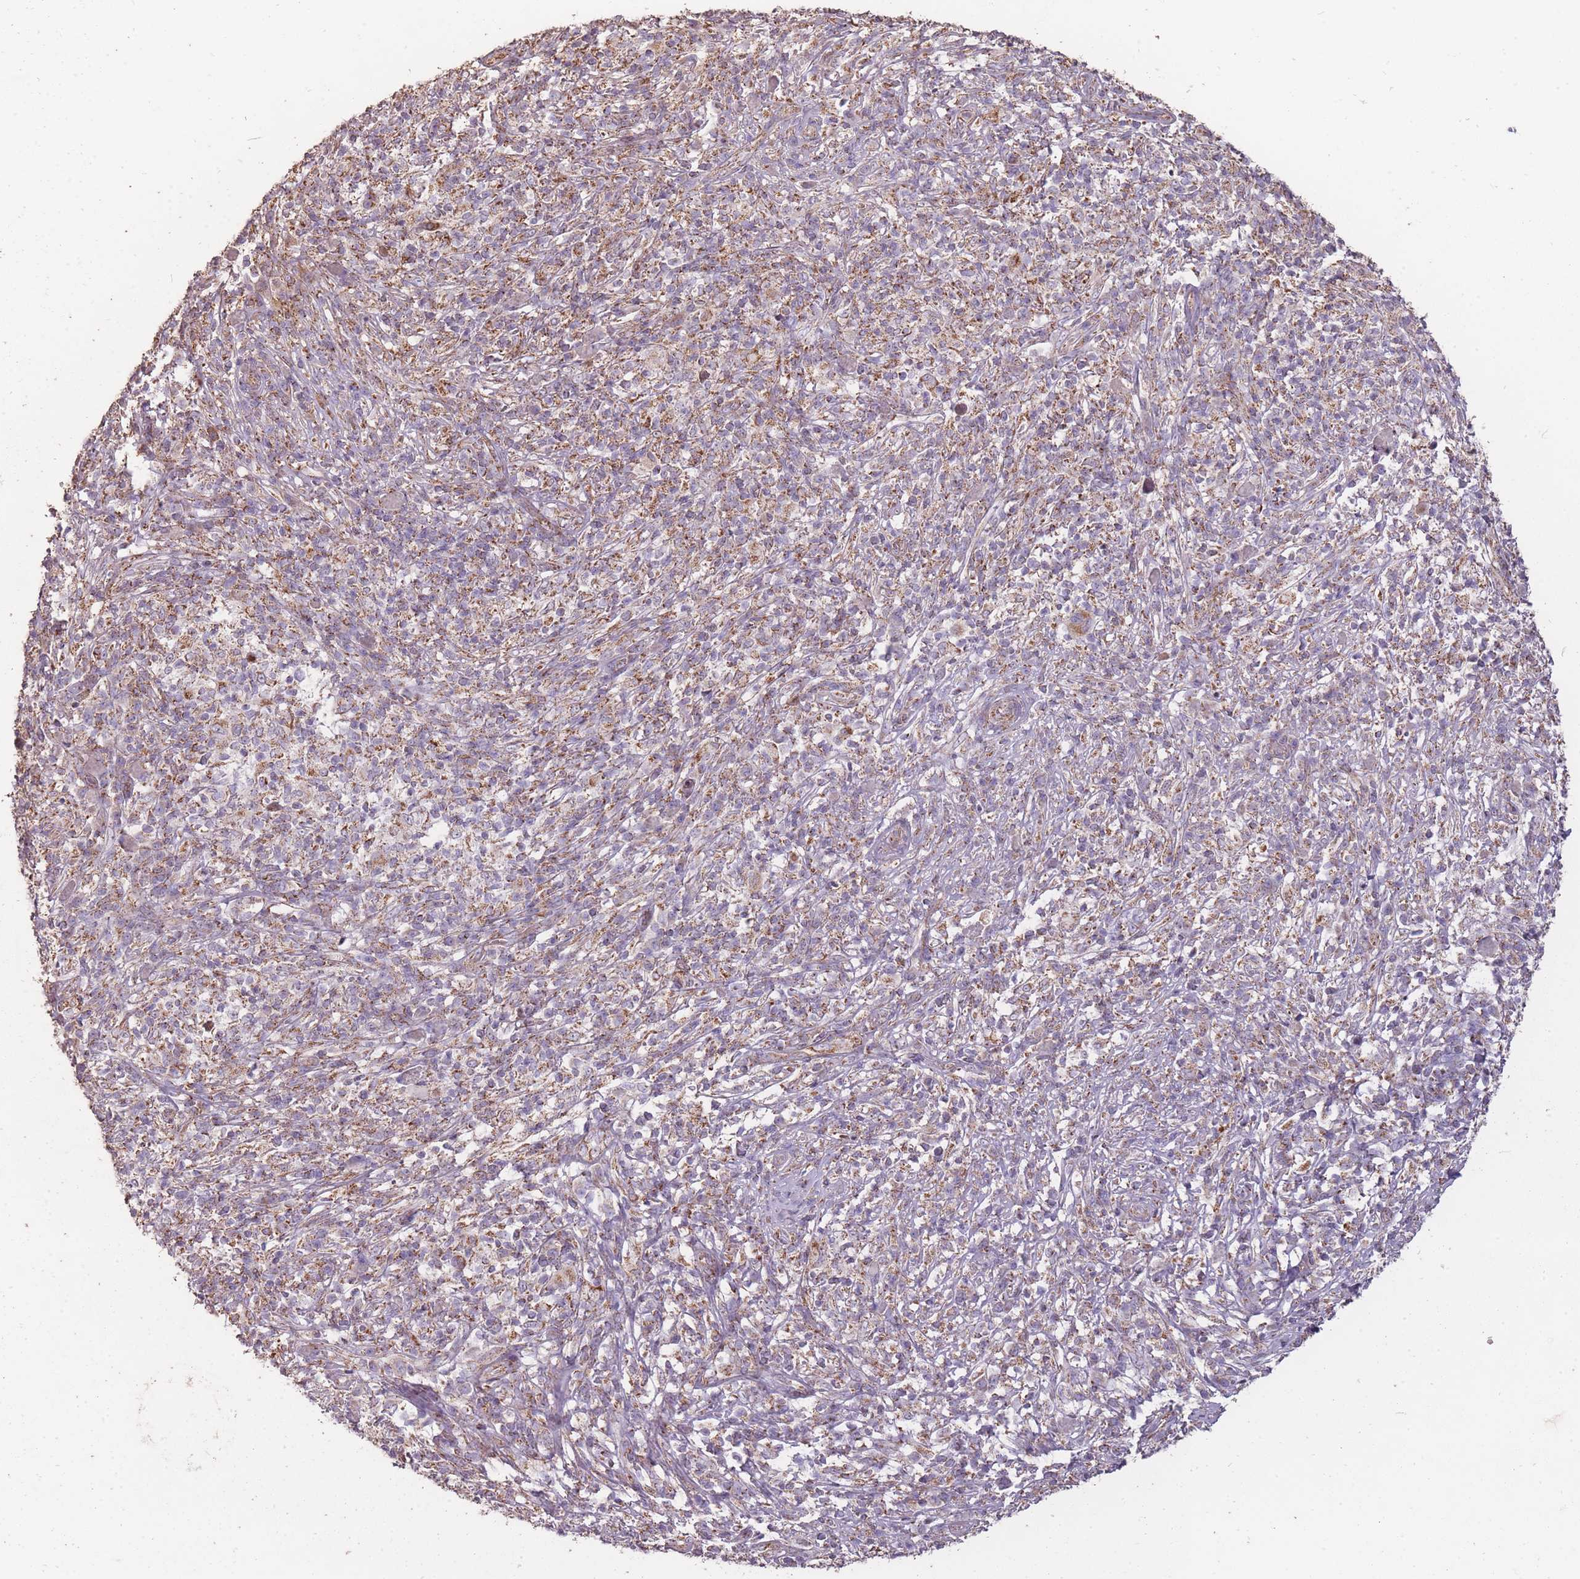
{"staining": {"intensity": "strong", "quantity": "25%-75%", "location": "cytoplasmic/membranous"}, "tissue": "melanoma", "cell_type": "Tumor cells", "image_type": "cancer", "snomed": [{"axis": "morphology", "description": "Malignant melanoma, NOS"}, {"axis": "topography", "description": "Skin"}], "caption": "Malignant melanoma tissue shows strong cytoplasmic/membranous expression in about 25%-75% of tumor cells", "gene": "CNOT8", "patient": {"sex": "male", "age": 66}}